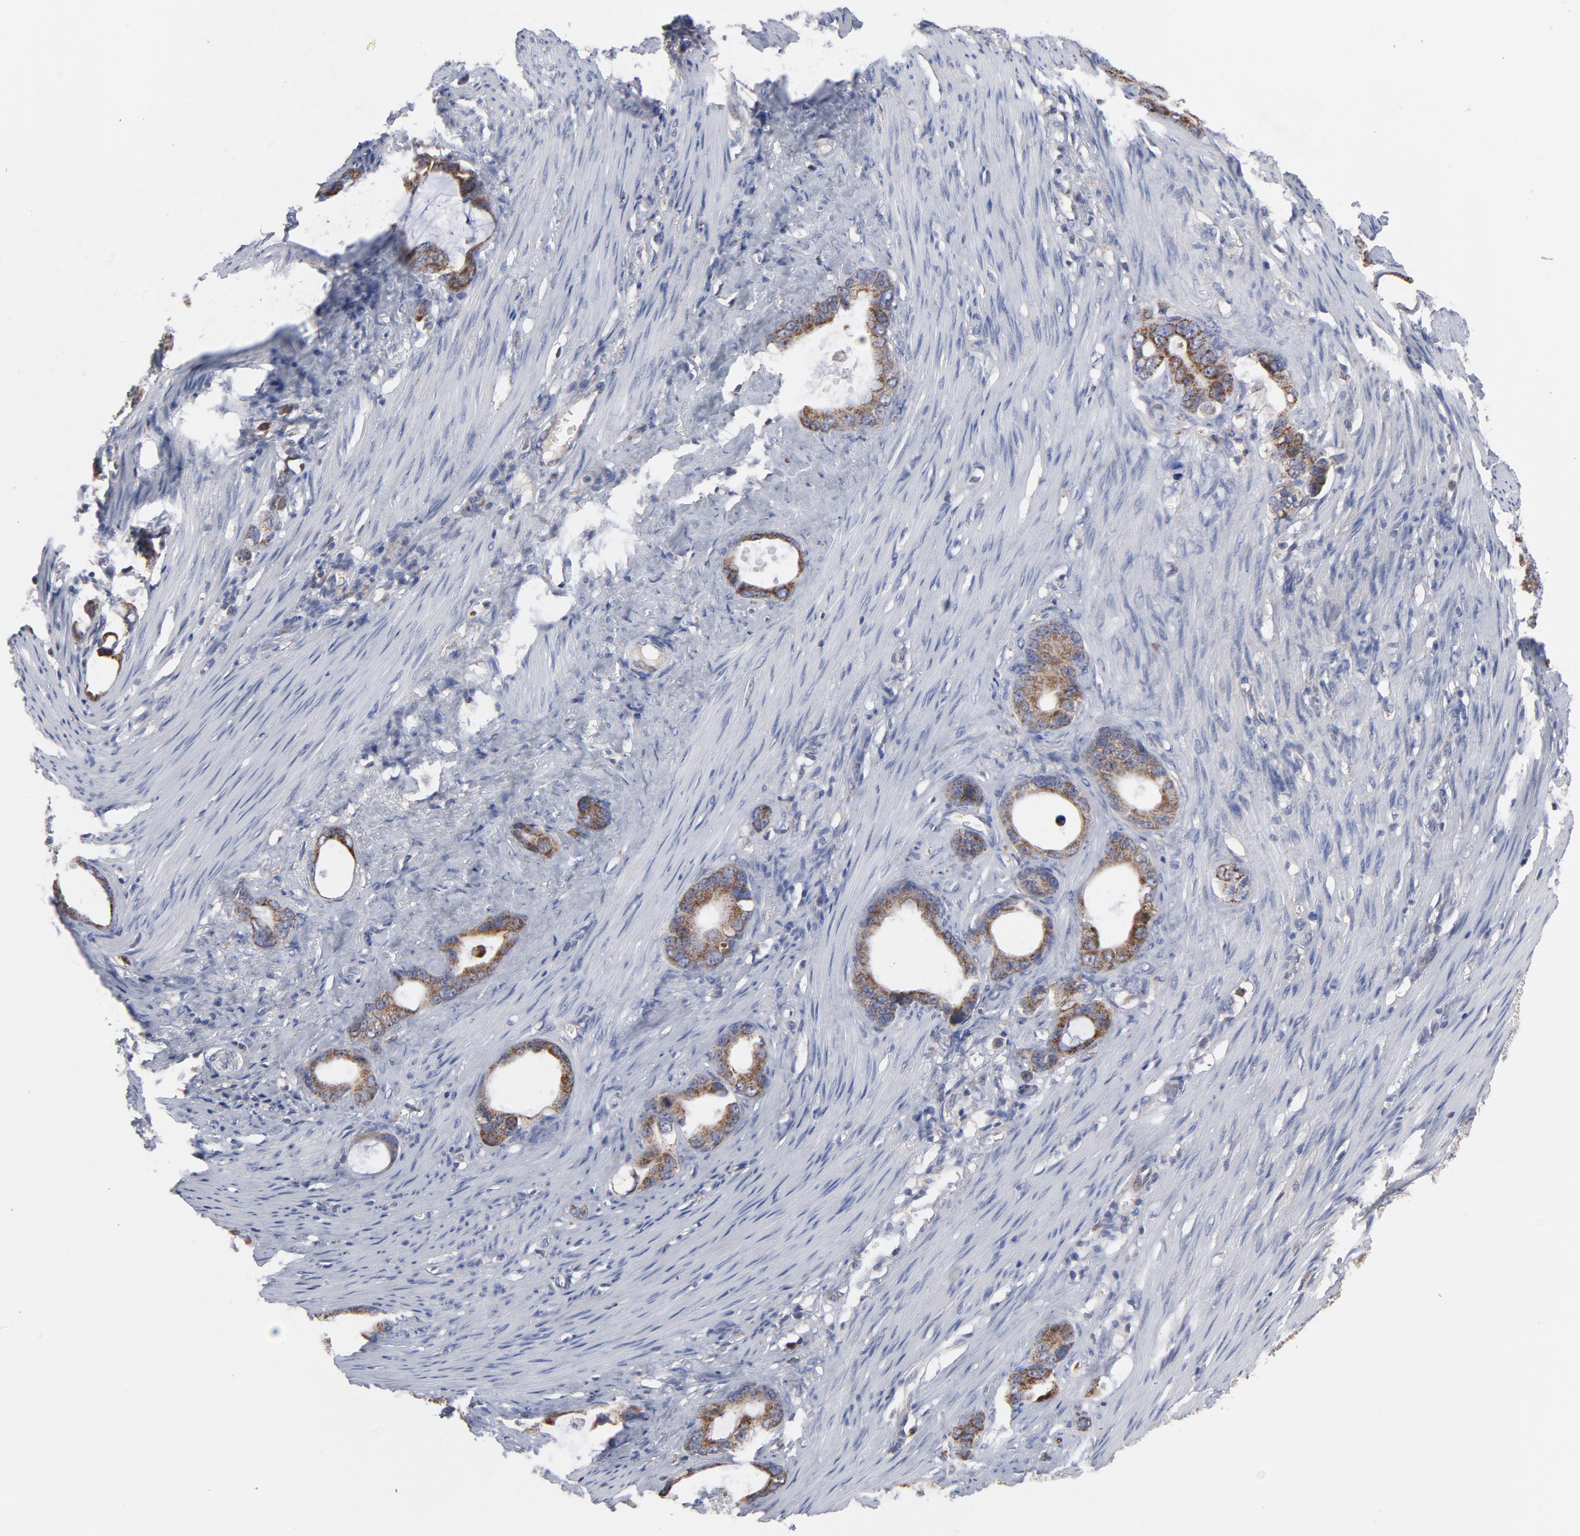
{"staining": {"intensity": "moderate", "quantity": ">75%", "location": "cytoplasmic/membranous"}, "tissue": "stomach cancer", "cell_type": "Tumor cells", "image_type": "cancer", "snomed": [{"axis": "morphology", "description": "Adenocarcinoma, NOS"}, {"axis": "topography", "description": "Stomach"}], "caption": "A high-resolution micrograph shows IHC staining of stomach cancer, which shows moderate cytoplasmic/membranous expression in approximately >75% of tumor cells.", "gene": "PPFIBP2", "patient": {"sex": "female", "age": 75}}